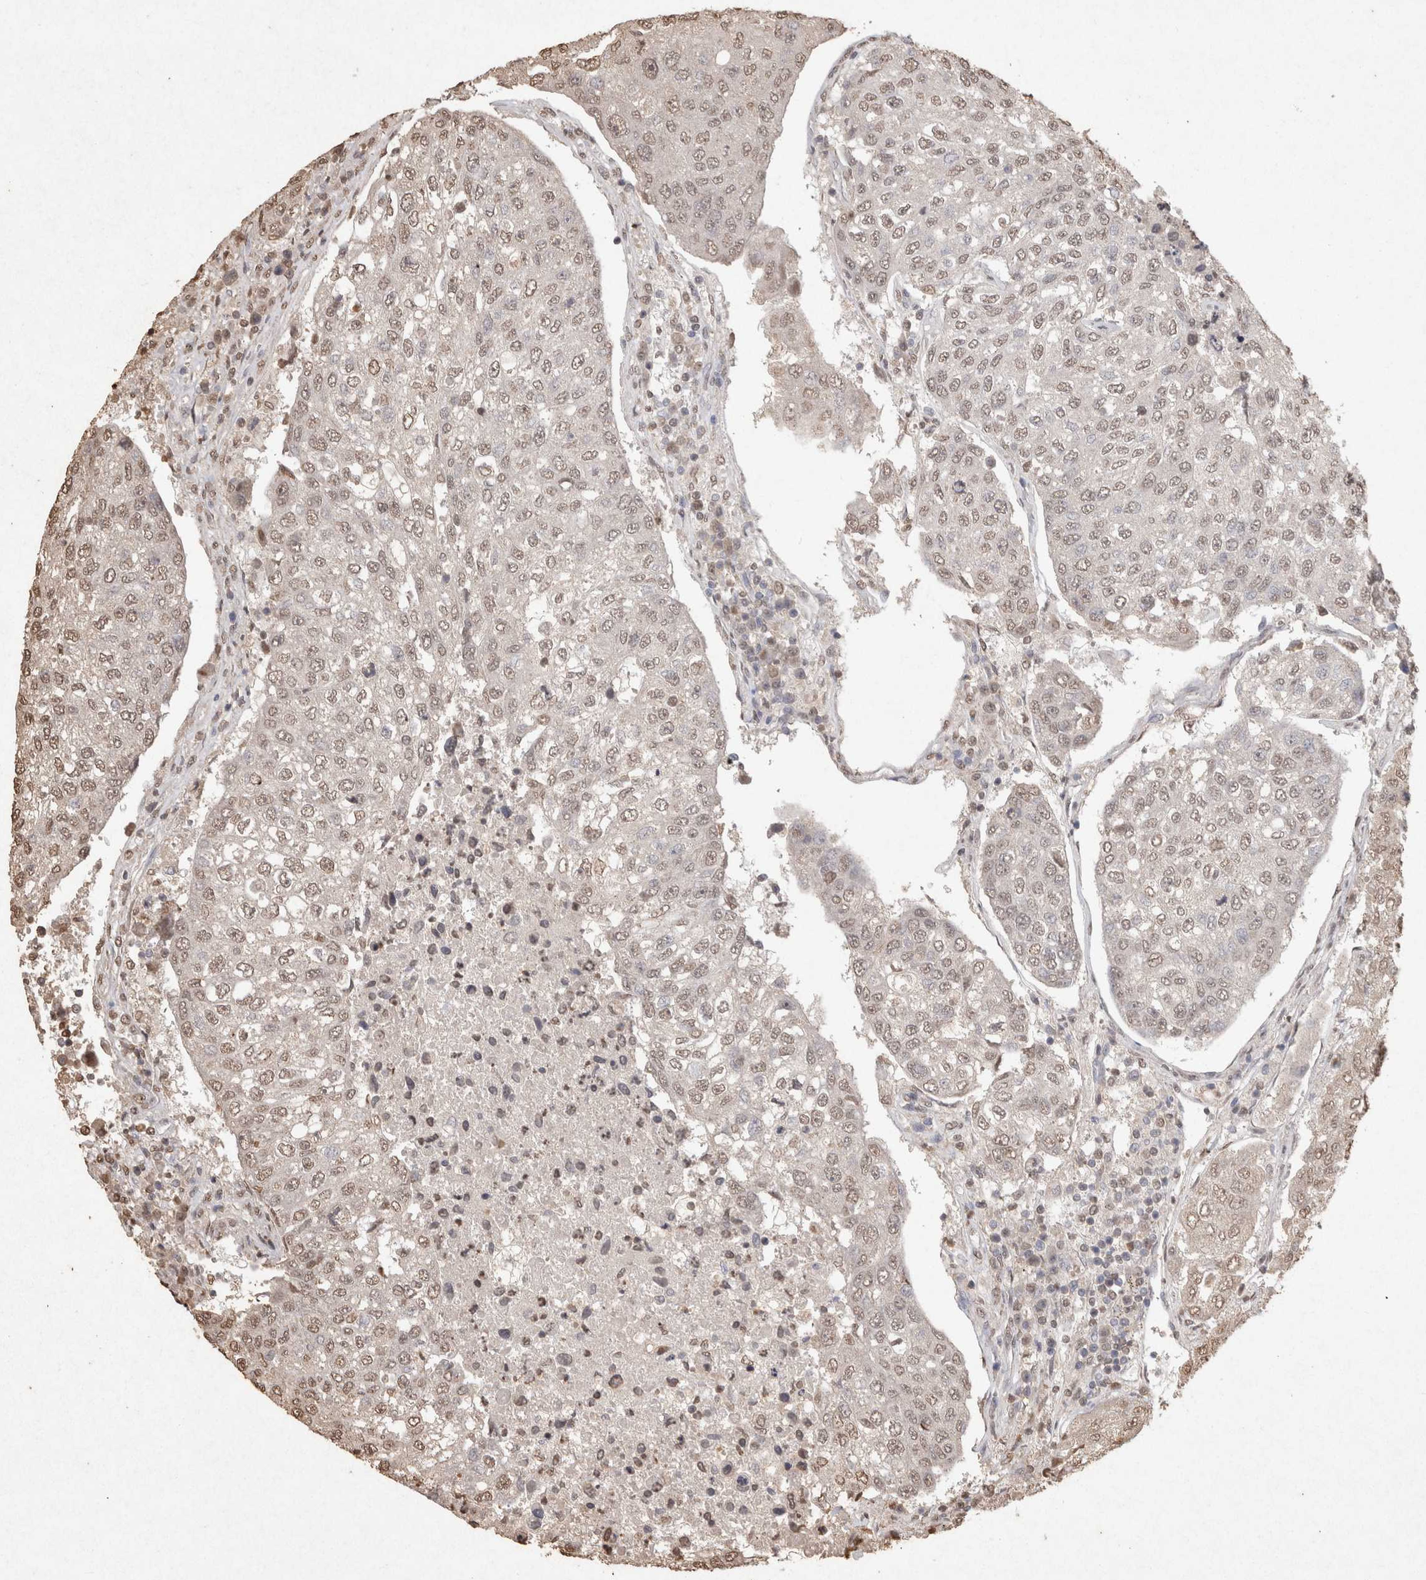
{"staining": {"intensity": "weak", "quantity": "25%-75%", "location": "nuclear"}, "tissue": "urothelial cancer", "cell_type": "Tumor cells", "image_type": "cancer", "snomed": [{"axis": "morphology", "description": "Urothelial carcinoma, High grade"}, {"axis": "topography", "description": "Lymph node"}, {"axis": "topography", "description": "Urinary bladder"}], "caption": "A brown stain shows weak nuclear expression of a protein in high-grade urothelial carcinoma tumor cells.", "gene": "MLX", "patient": {"sex": "male", "age": 51}}